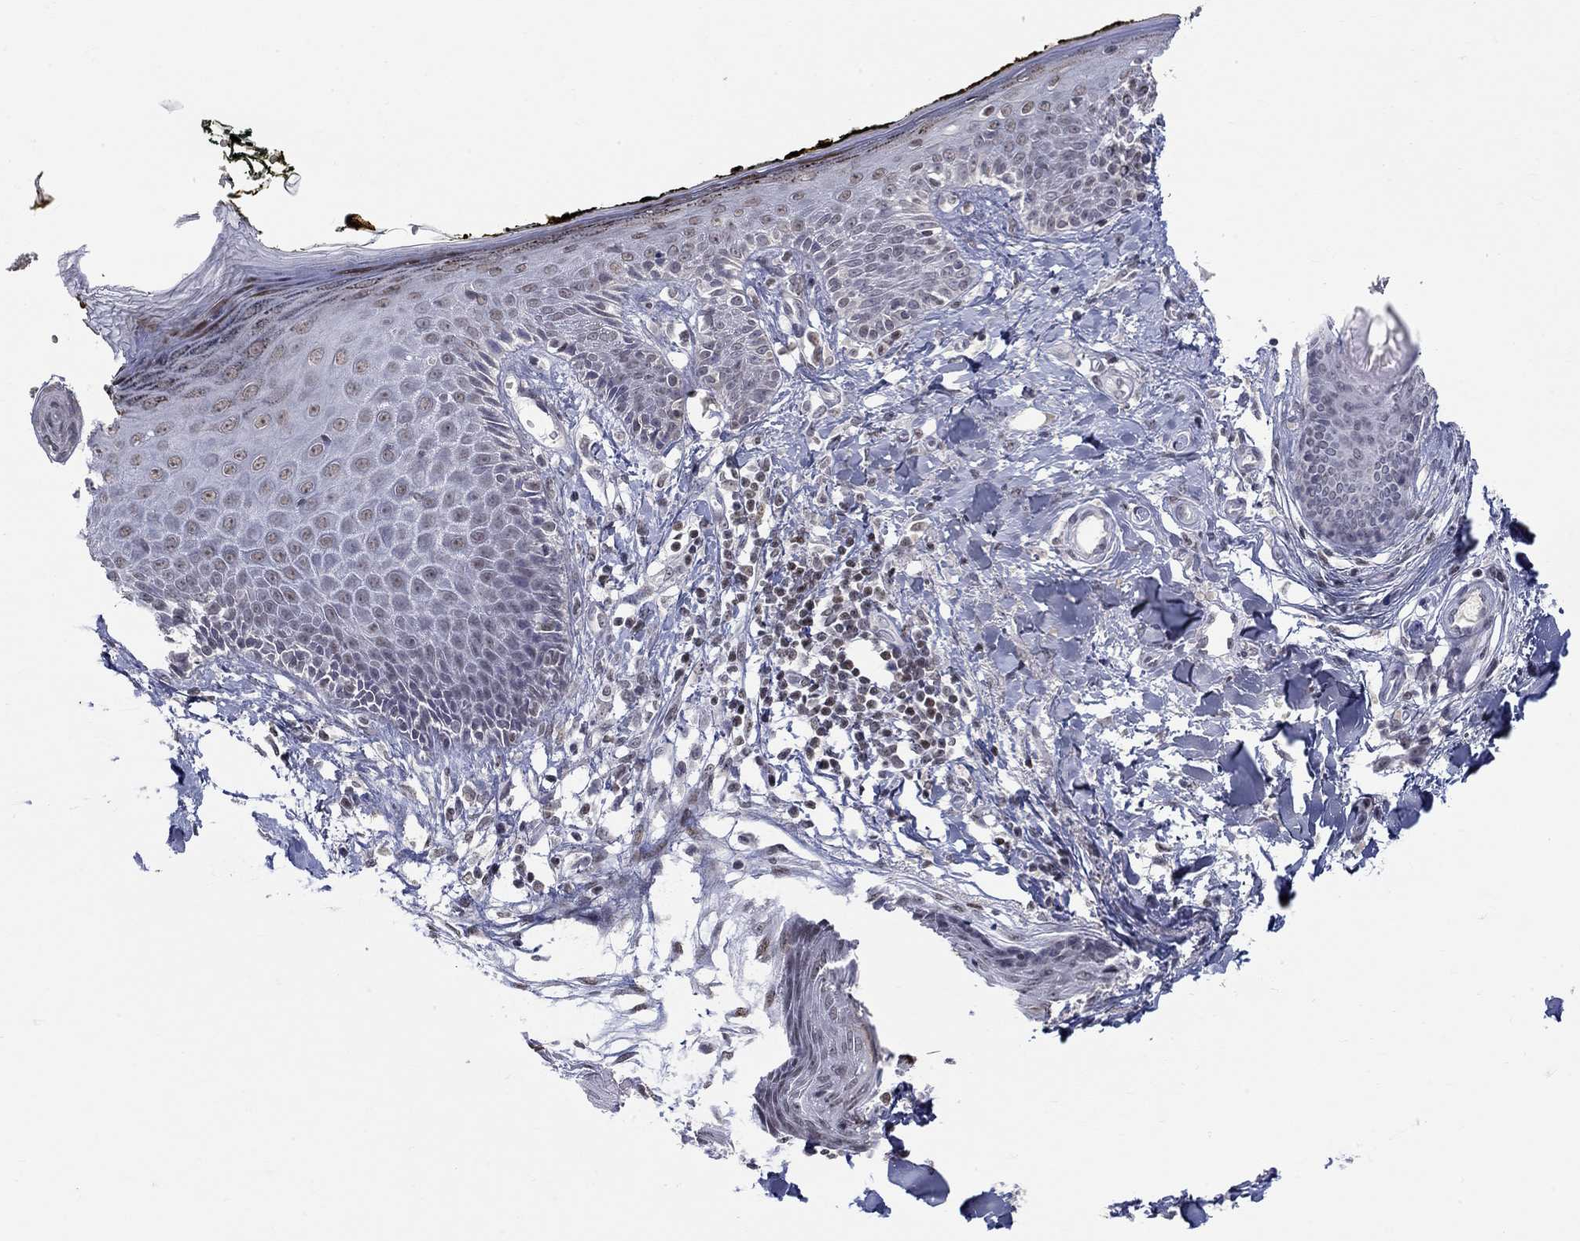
{"staining": {"intensity": "negative", "quantity": "none", "location": "none"}, "tissue": "skin", "cell_type": "Fibroblasts", "image_type": "normal", "snomed": [{"axis": "morphology", "description": "Normal tissue, NOS"}, {"axis": "topography", "description": "Skin"}], "caption": "This histopathology image is of normal skin stained with immunohistochemistry (IHC) to label a protein in brown with the nuclei are counter-stained blue. There is no expression in fibroblasts. The staining was performed using DAB to visualize the protein expression in brown, while the nuclei were stained in blue with hematoxylin (Magnification: 20x).", "gene": "KLF12", "patient": {"sex": "male", "age": 76}}